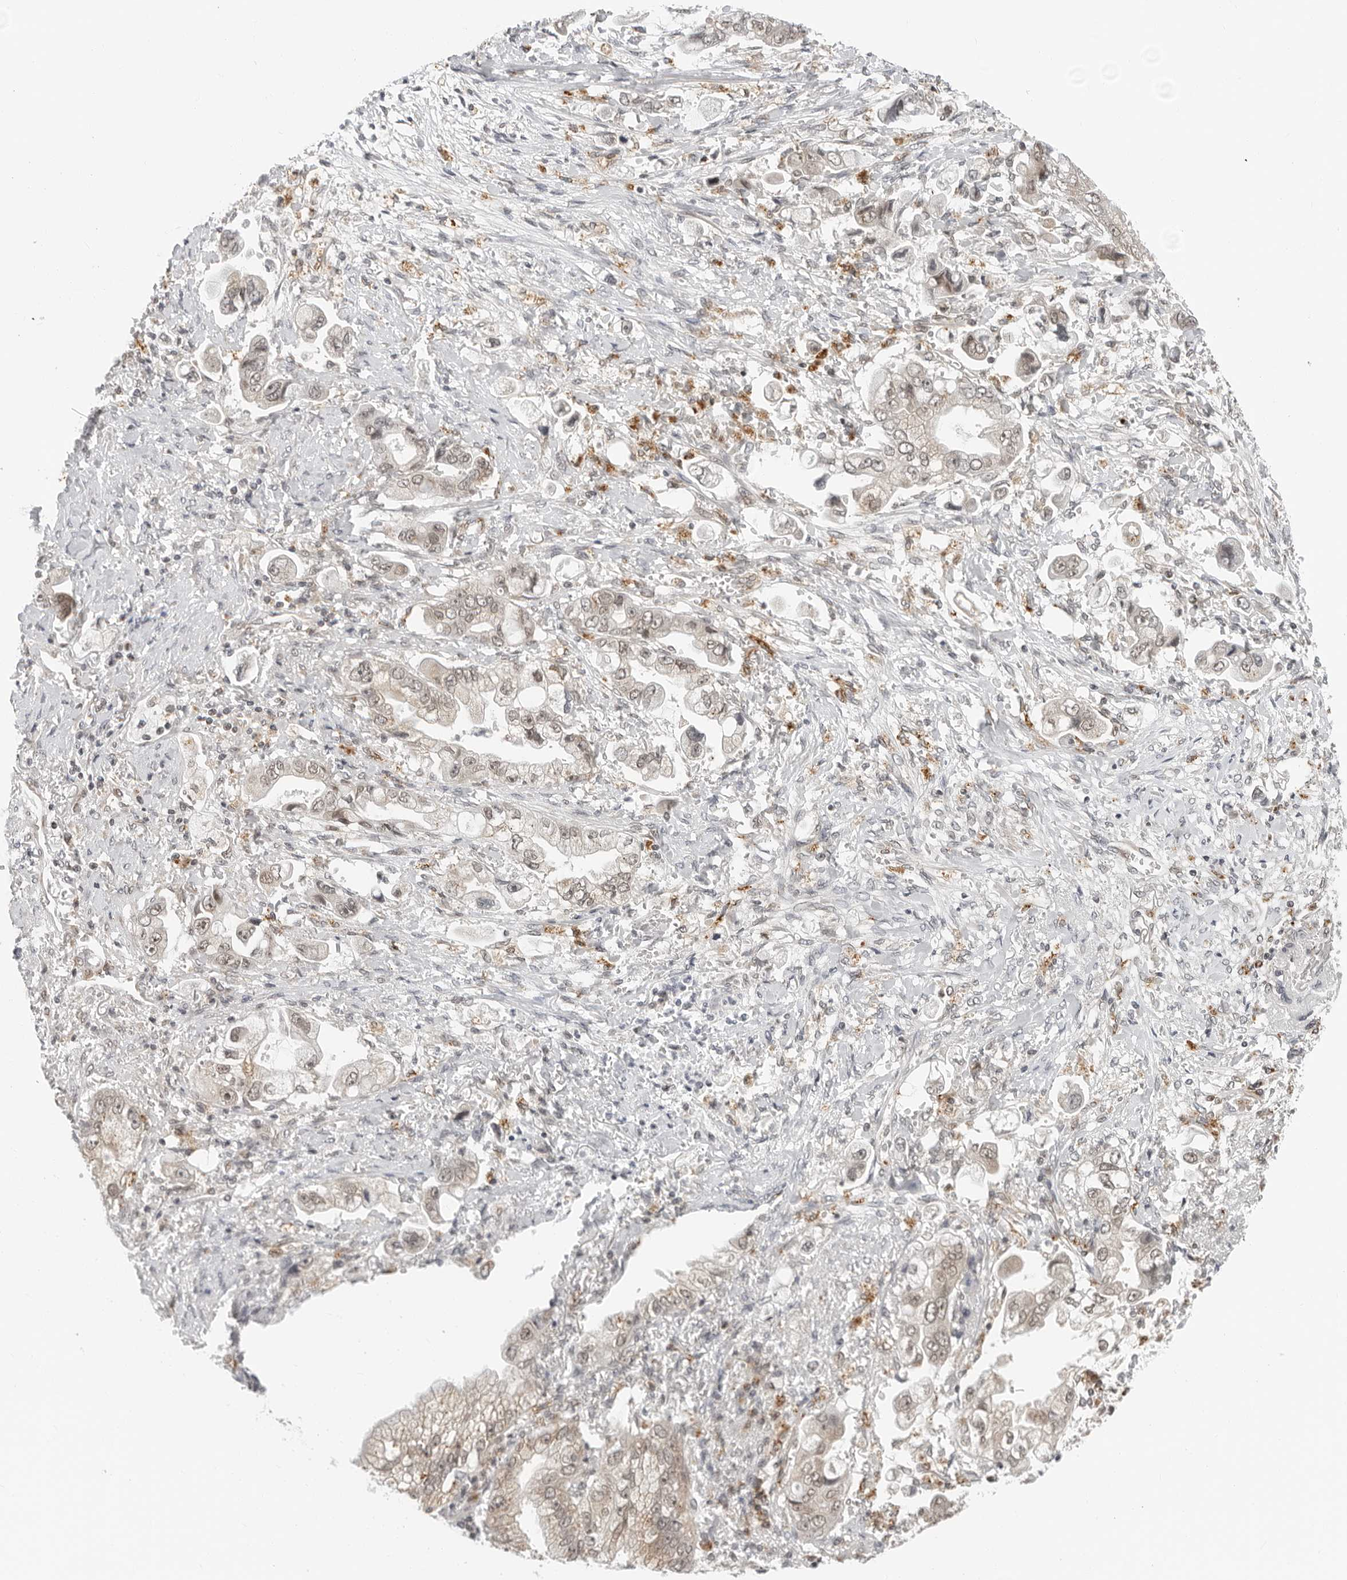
{"staining": {"intensity": "weak", "quantity": "<25%", "location": "nuclear"}, "tissue": "stomach cancer", "cell_type": "Tumor cells", "image_type": "cancer", "snomed": [{"axis": "morphology", "description": "Adenocarcinoma, NOS"}, {"axis": "topography", "description": "Stomach"}], "caption": "Image shows no significant protein expression in tumor cells of stomach cancer. The staining is performed using DAB (3,3'-diaminobenzidine) brown chromogen with nuclei counter-stained in using hematoxylin.", "gene": "TOX4", "patient": {"sex": "male", "age": 62}}